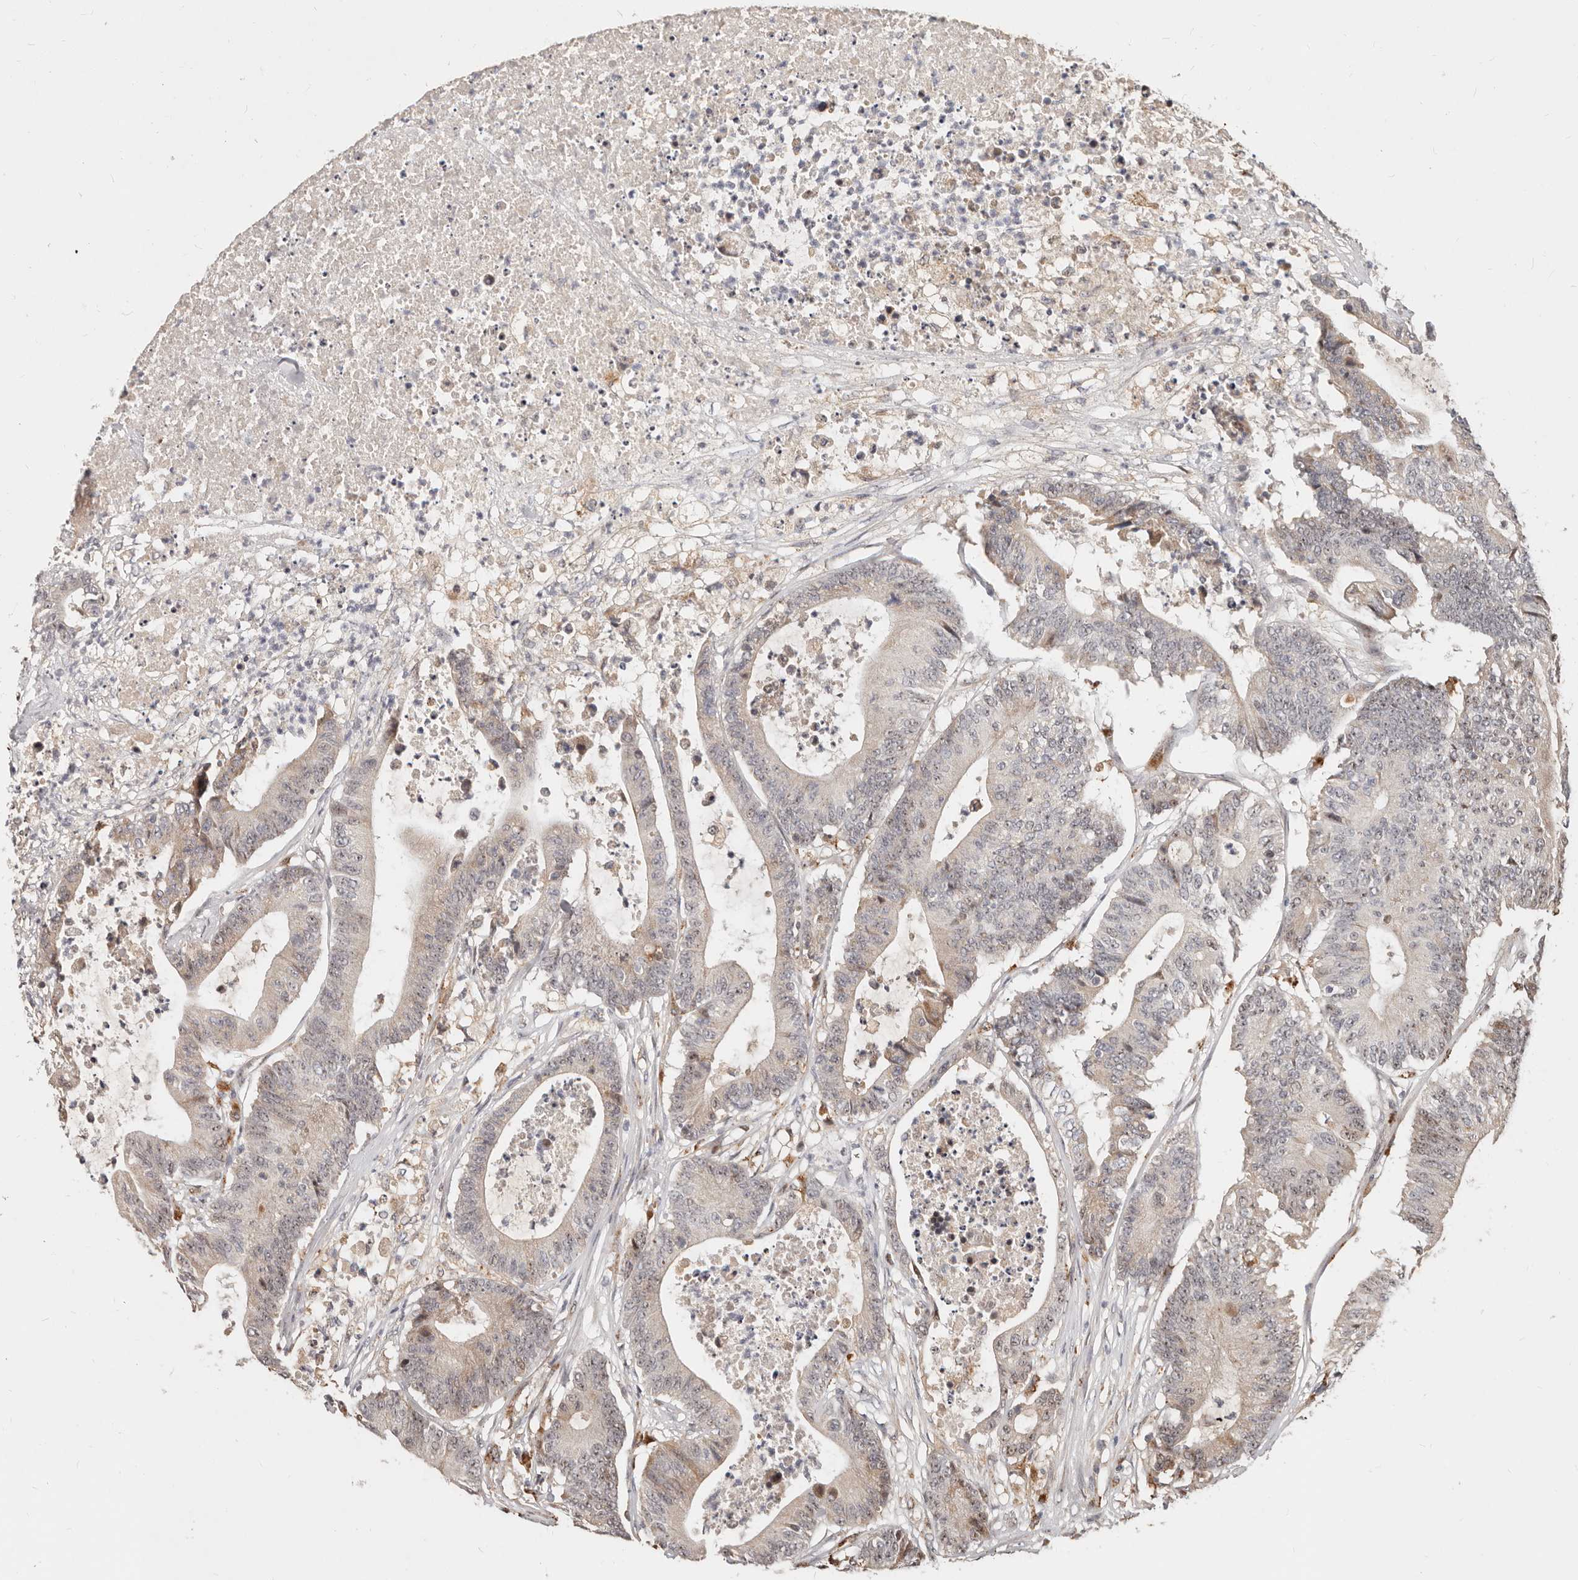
{"staining": {"intensity": "weak", "quantity": "<25%", "location": "cytoplasmic/membranous,nuclear"}, "tissue": "colorectal cancer", "cell_type": "Tumor cells", "image_type": "cancer", "snomed": [{"axis": "morphology", "description": "Adenocarcinoma, NOS"}, {"axis": "topography", "description": "Colon"}], "caption": "Tumor cells show no significant protein staining in adenocarcinoma (colorectal).", "gene": "ZRANB1", "patient": {"sex": "female", "age": 84}}